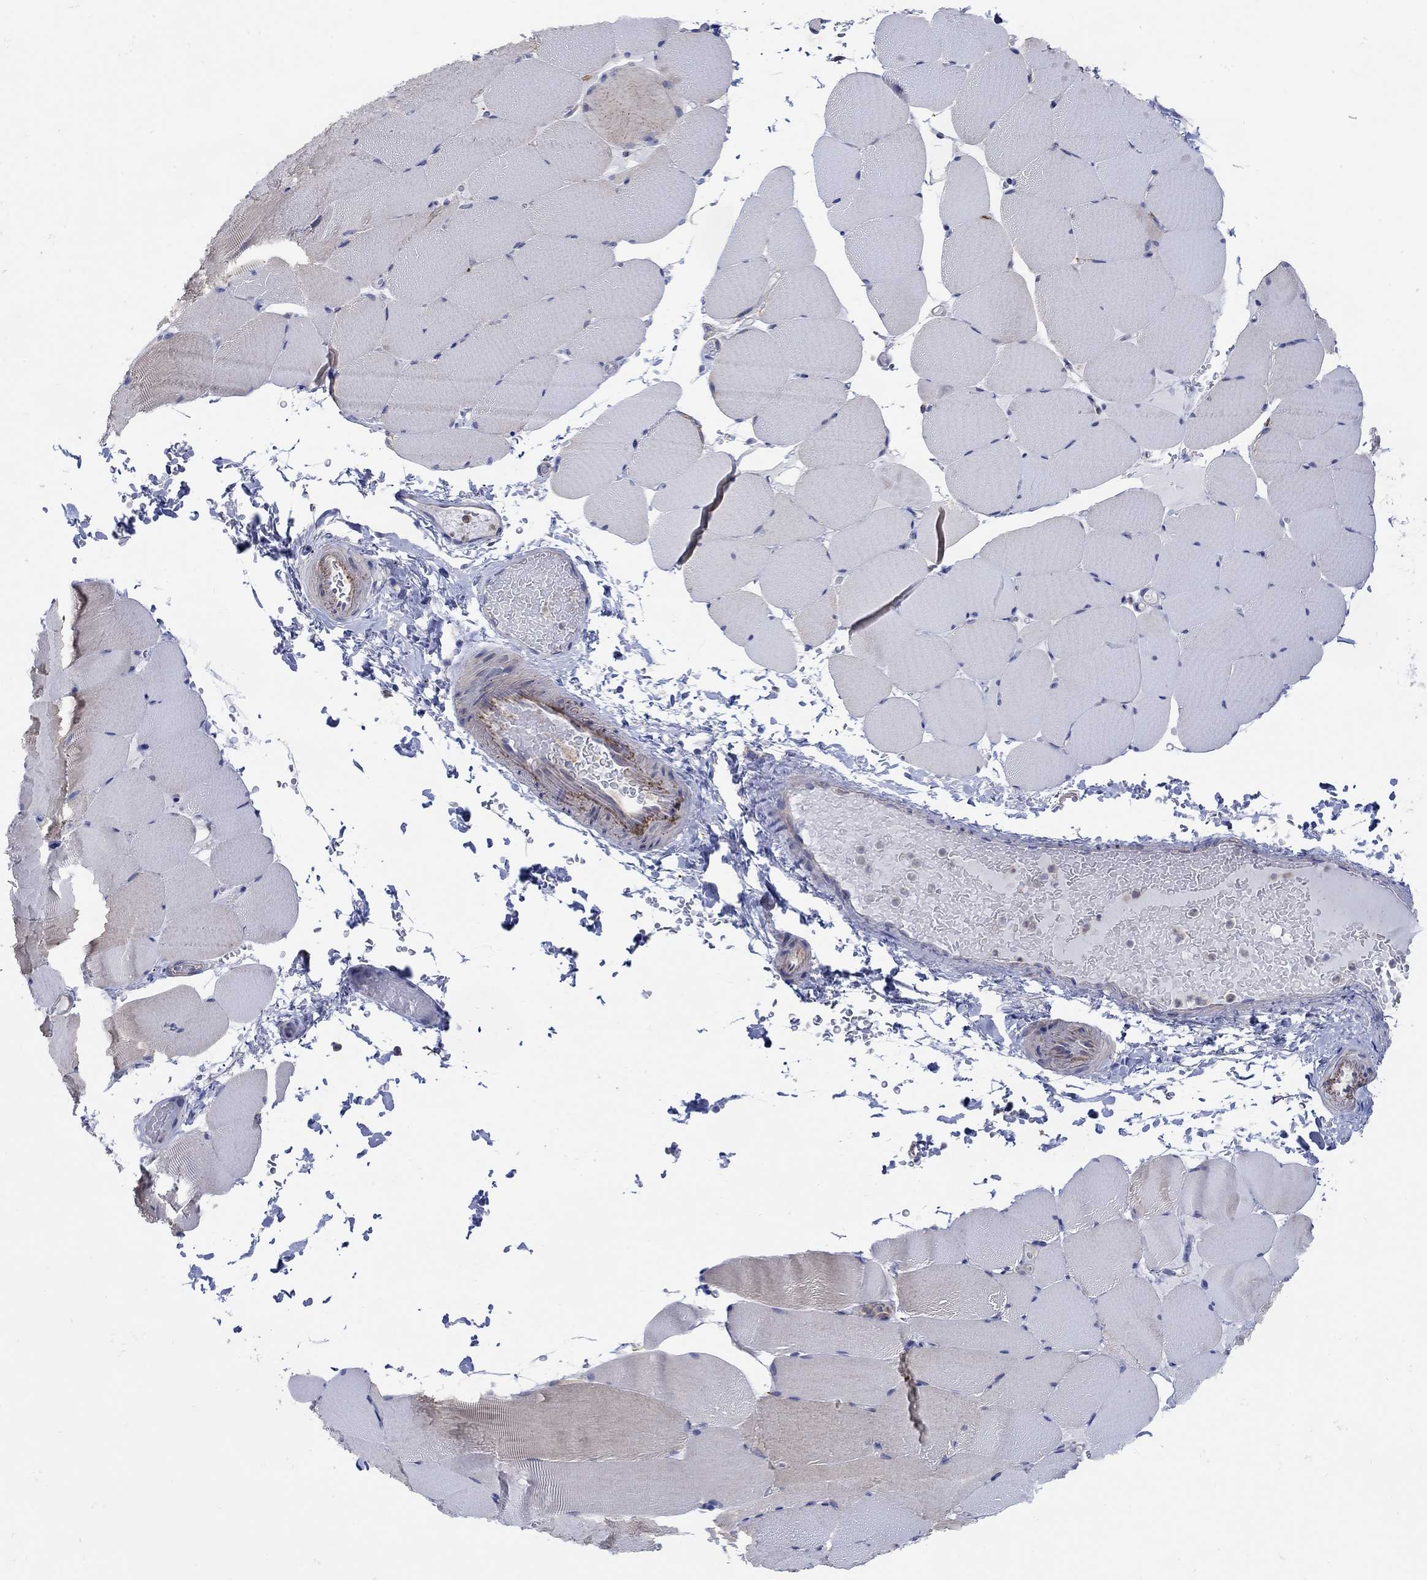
{"staining": {"intensity": "negative", "quantity": "none", "location": "none"}, "tissue": "skeletal muscle", "cell_type": "Myocytes", "image_type": "normal", "snomed": [{"axis": "morphology", "description": "Normal tissue, NOS"}, {"axis": "topography", "description": "Skeletal muscle"}], "caption": "Immunohistochemical staining of unremarkable human skeletal muscle demonstrates no significant expression in myocytes.", "gene": "TEKT3", "patient": {"sex": "female", "age": 37}}